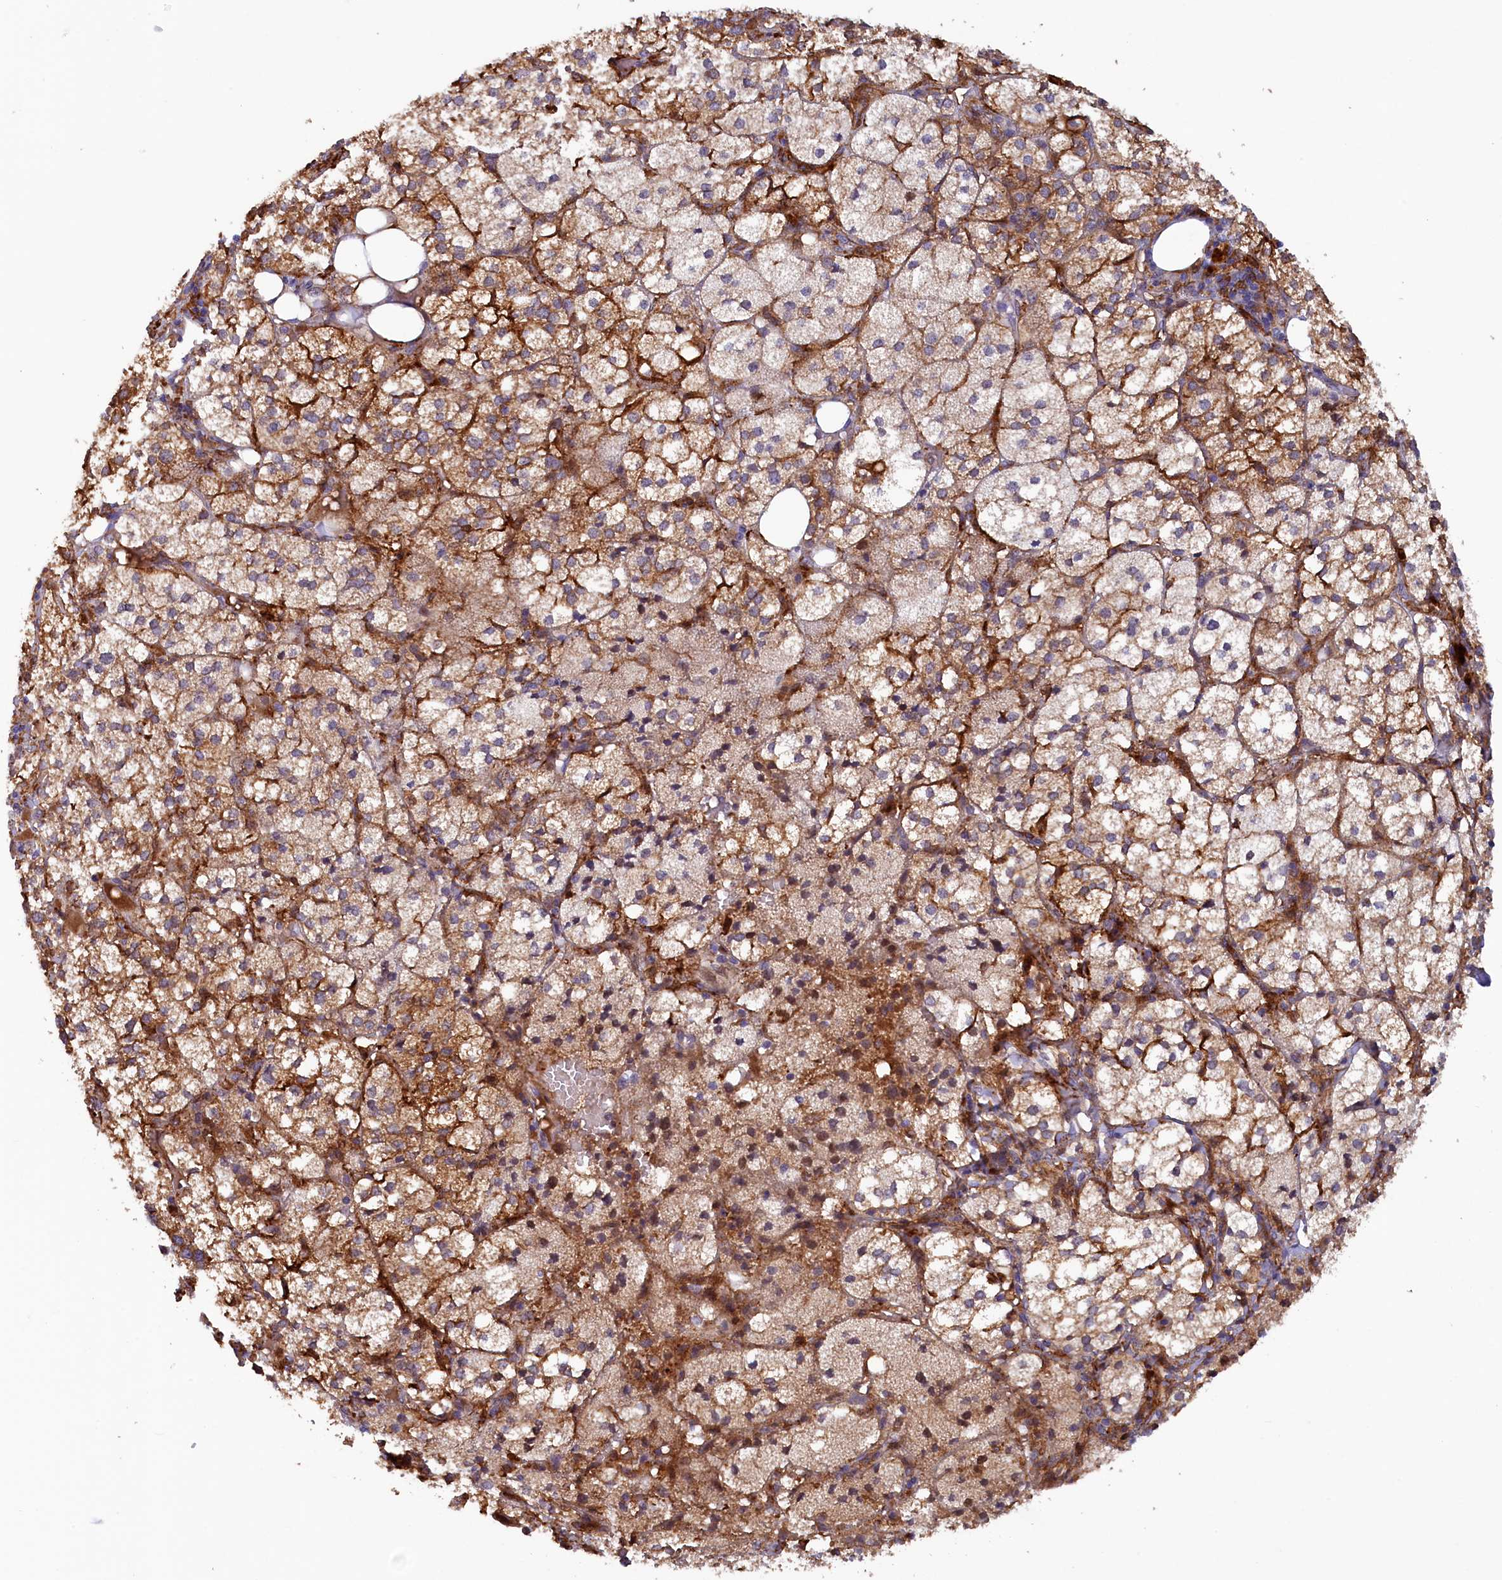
{"staining": {"intensity": "strong", "quantity": ">75%", "location": "cytoplasmic/membranous"}, "tissue": "adrenal gland", "cell_type": "Glandular cells", "image_type": "normal", "snomed": [{"axis": "morphology", "description": "Normal tissue, NOS"}, {"axis": "topography", "description": "Adrenal gland"}], "caption": "Immunohistochemistry of normal adrenal gland demonstrates high levels of strong cytoplasmic/membranous positivity in about >75% of glandular cells. The protein of interest is shown in brown color, while the nuclei are stained blue.", "gene": "FERMT1", "patient": {"sex": "female", "age": 61}}